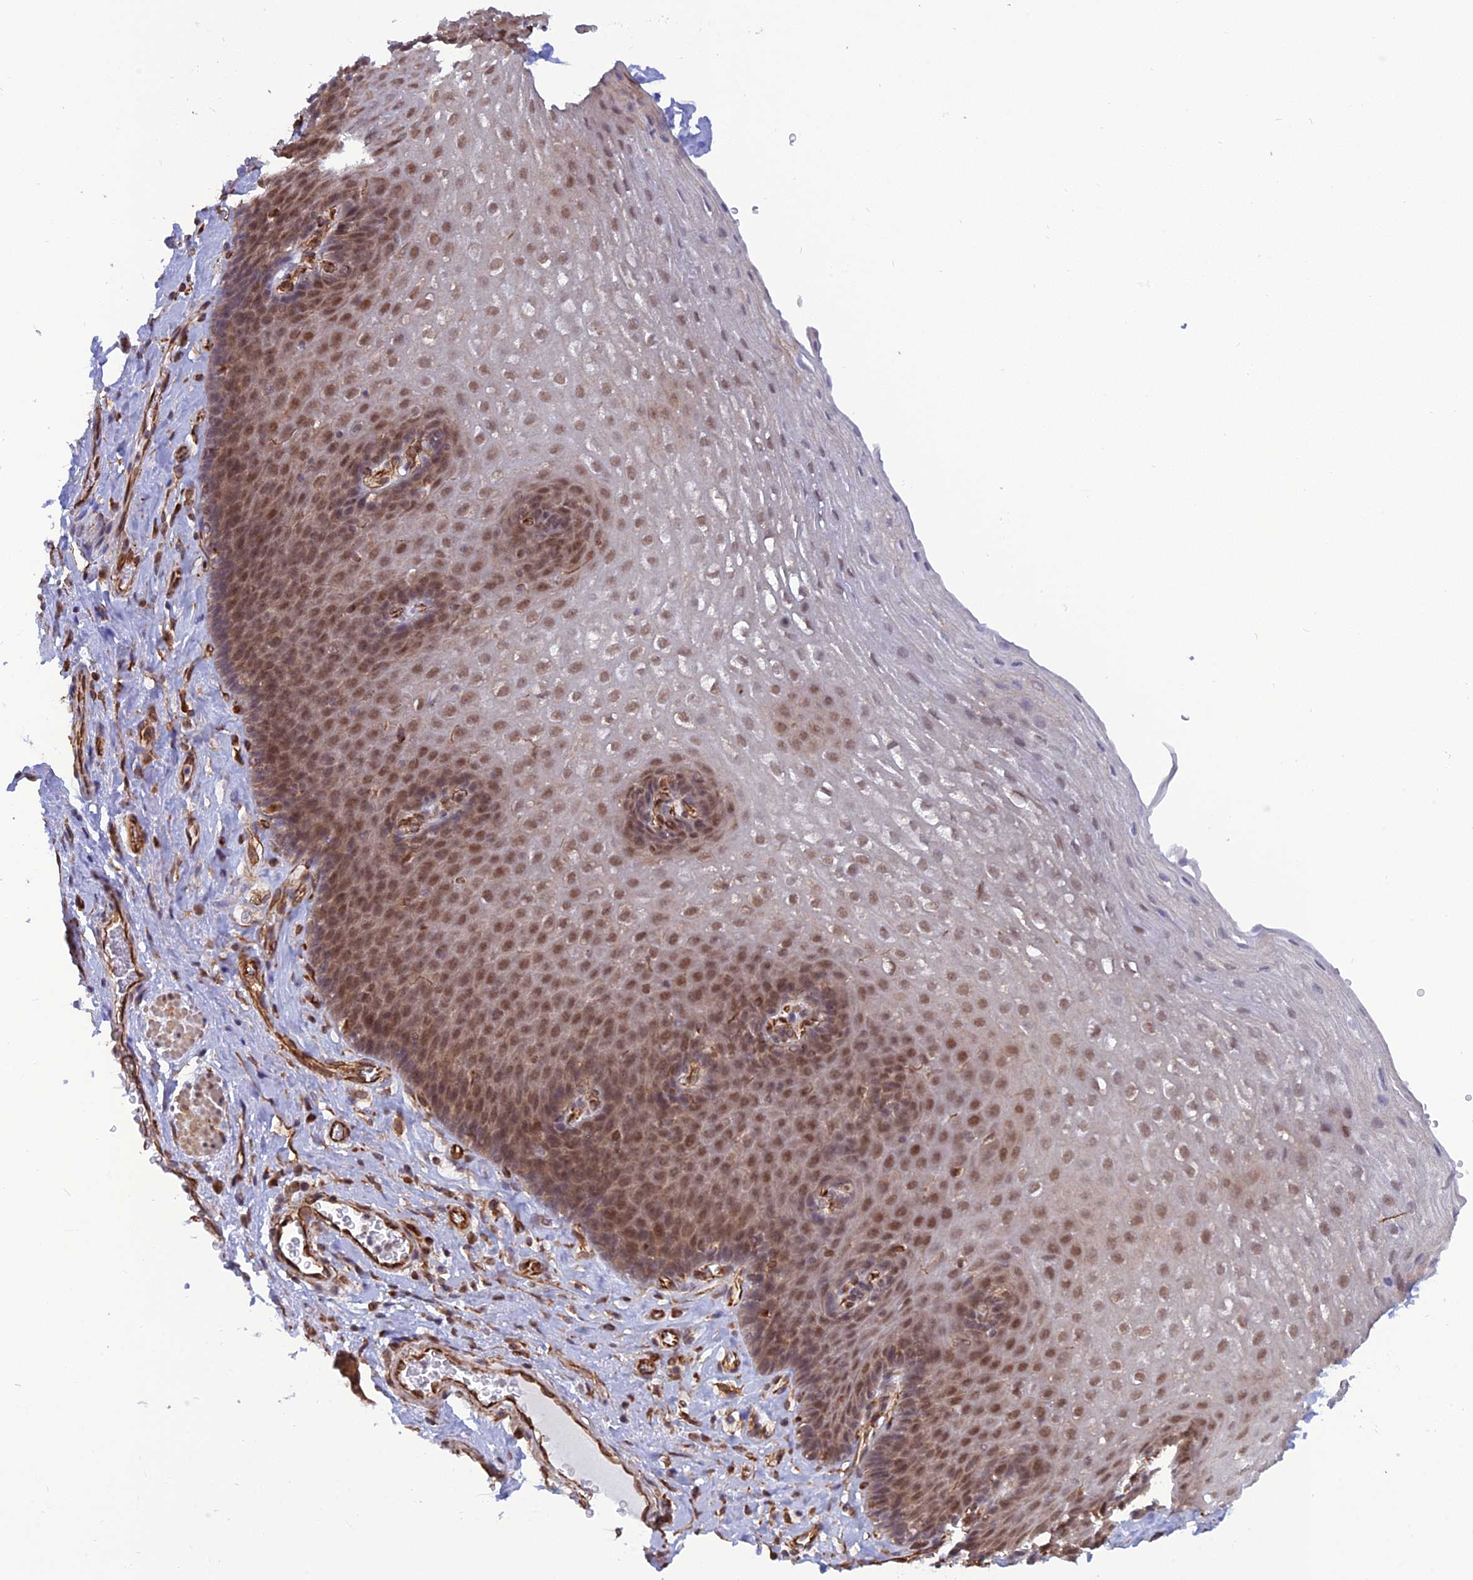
{"staining": {"intensity": "moderate", "quantity": ">75%", "location": "nuclear"}, "tissue": "esophagus", "cell_type": "Squamous epithelial cells", "image_type": "normal", "snomed": [{"axis": "morphology", "description": "Normal tissue, NOS"}, {"axis": "topography", "description": "Esophagus"}], "caption": "Squamous epithelial cells reveal medium levels of moderate nuclear expression in approximately >75% of cells in benign human esophagus. (Stains: DAB in brown, nuclei in blue, Microscopy: brightfield microscopy at high magnification).", "gene": "PAGR1", "patient": {"sex": "female", "age": 66}}